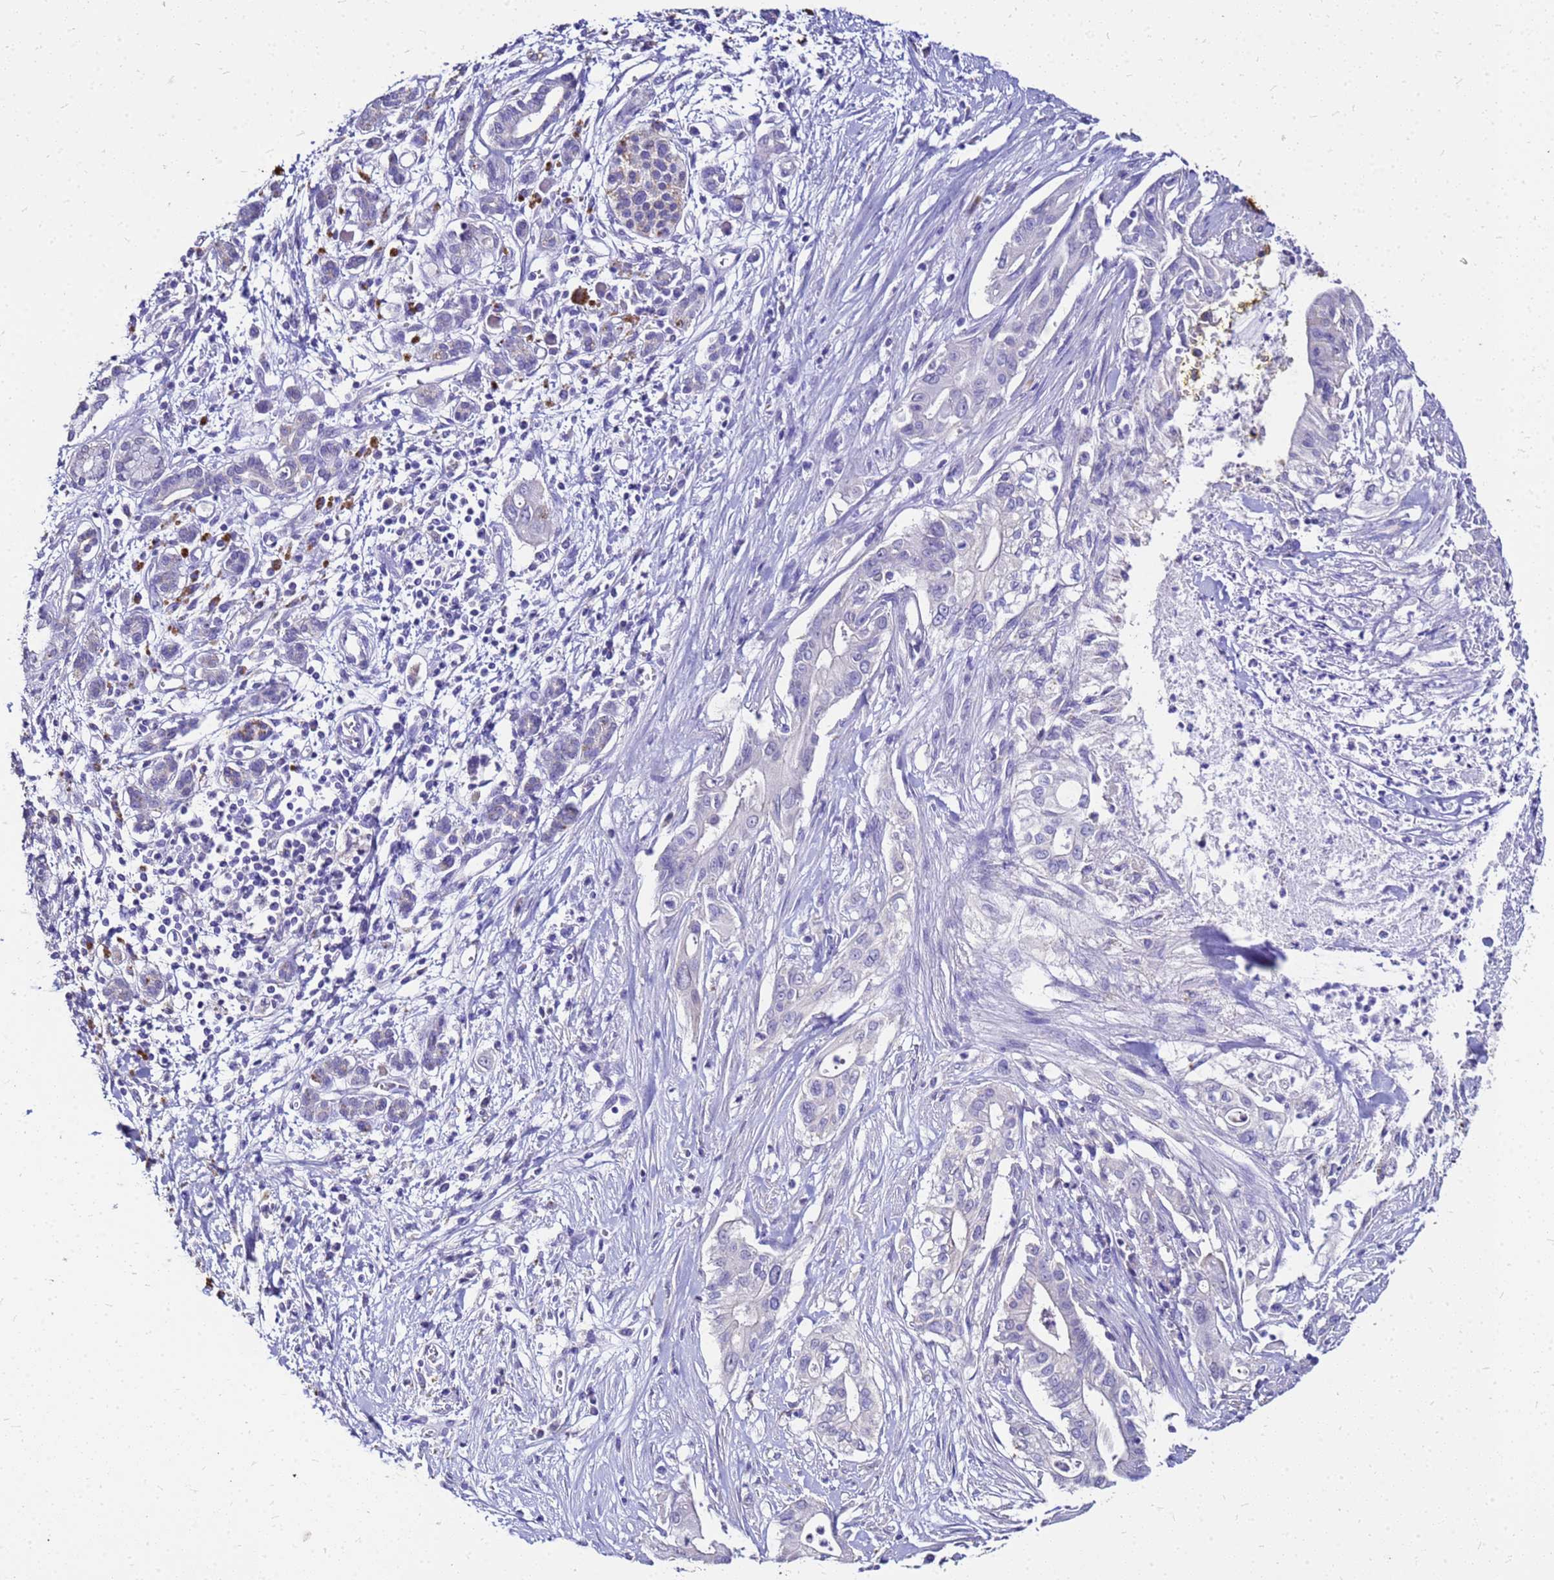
{"staining": {"intensity": "negative", "quantity": "none", "location": "none"}, "tissue": "pancreatic cancer", "cell_type": "Tumor cells", "image_type": "cancer", "snomed": [{"axis": "morphology", "description": "Adenocarcinoma, NOS"}, {"axis": "topography", "description": "Pancreas"}], "caption": "Photomicrograph shows no significant protein expression in tumor cells of adenocarcinoma (pancreatic).", "gene": "S100A2", "patient": {"sex": "male", "age": 58}}